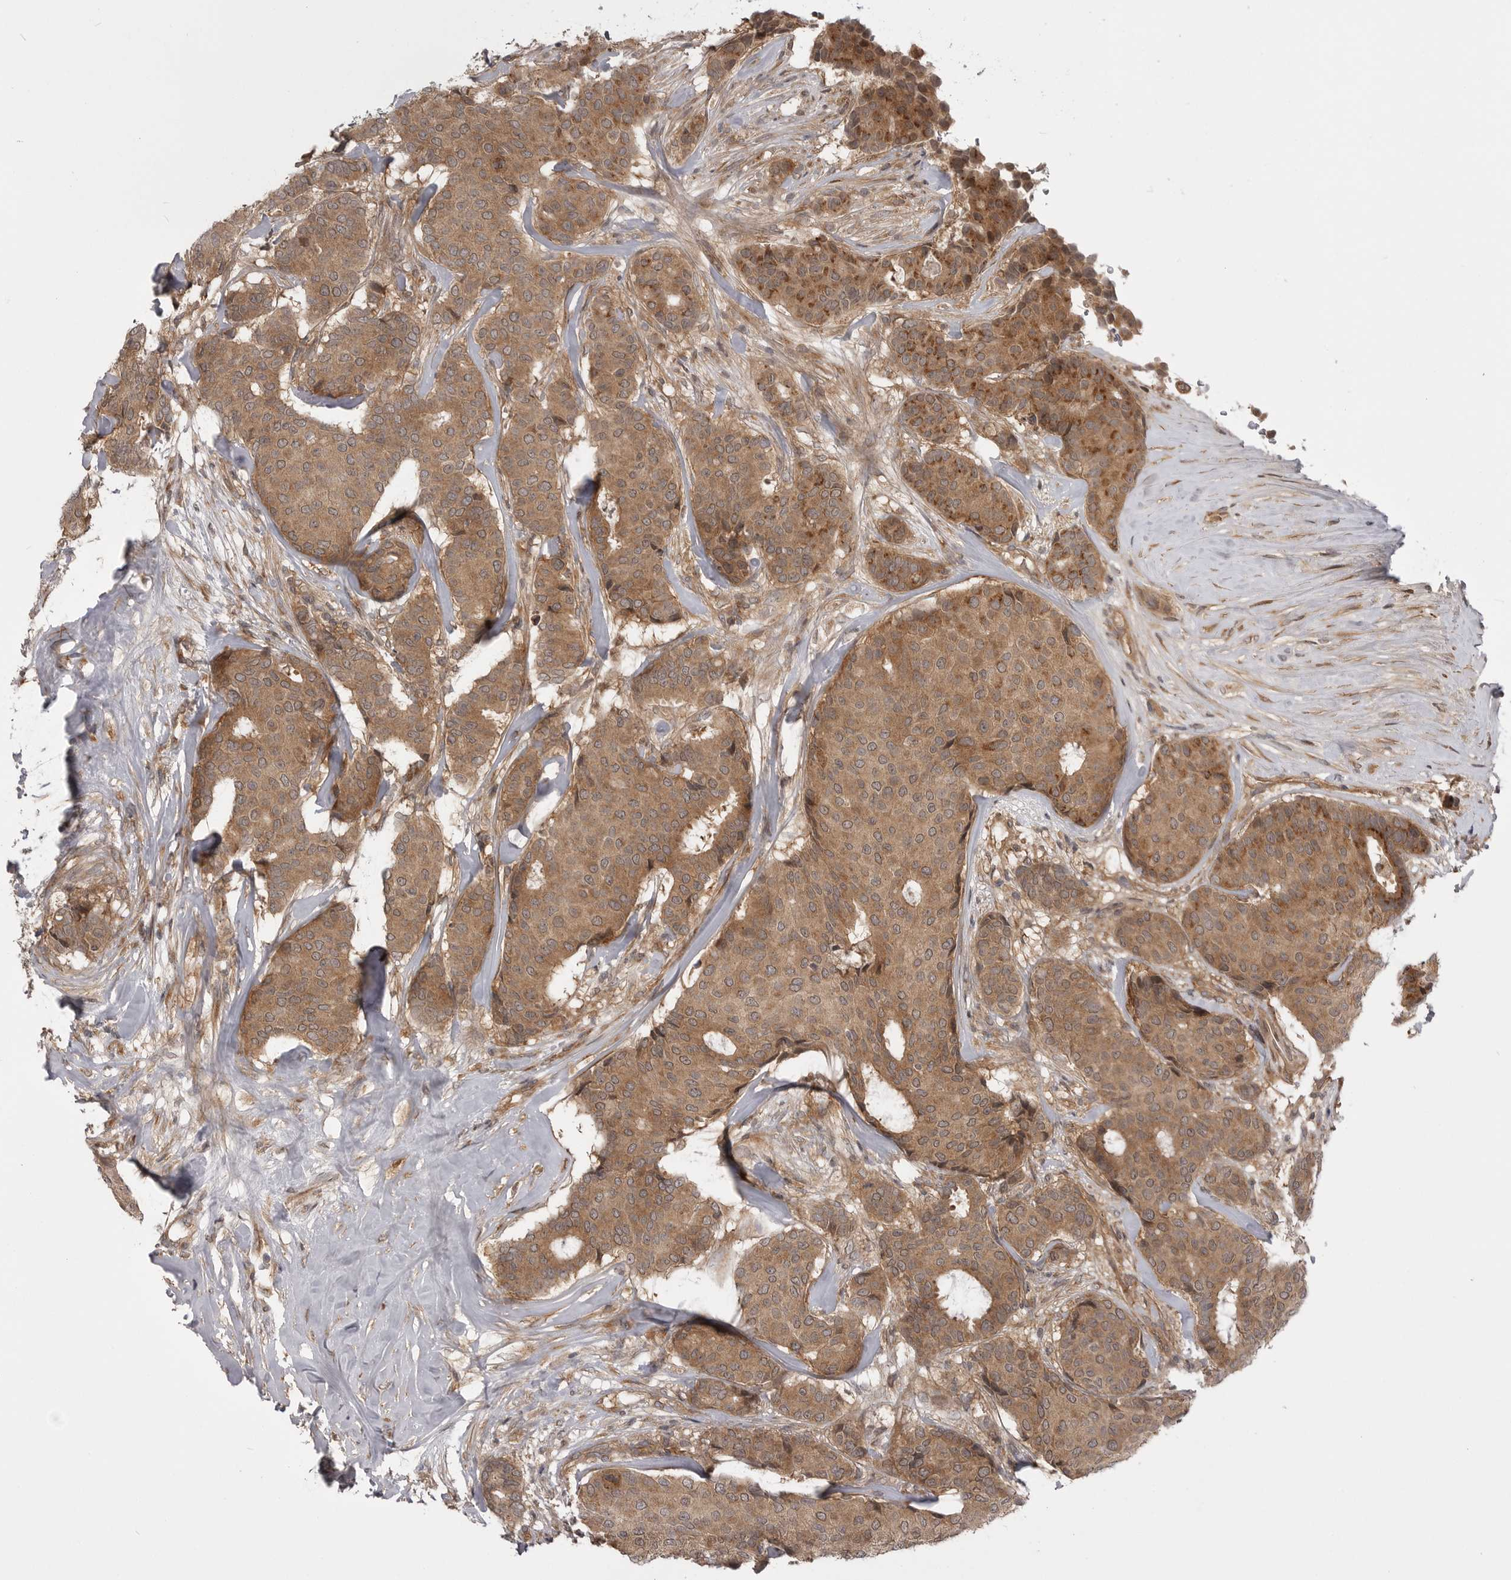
{"staining": {"intensity": "moderate", "quantity": ">75%", "location": "cytoplasmic/membranous"}, "tissue": "breast cancer", "cell_type": "Tumor cells", "image_type": "cancer", "snomed": [{"axis": "morphology", "description": "Duct carcinoma"}, {"axis": "topography", "description": "Breast"}], "caption": "IHC (DAB (3,3'-diaminobenzidine)) staining of breast intraductal carcinoma shows moderate cytoplasmic/membranous protein expression in approximately >75% of tumor cells.", "gene": "PDCL", "patient": {"sex": "female", "age": 75}}